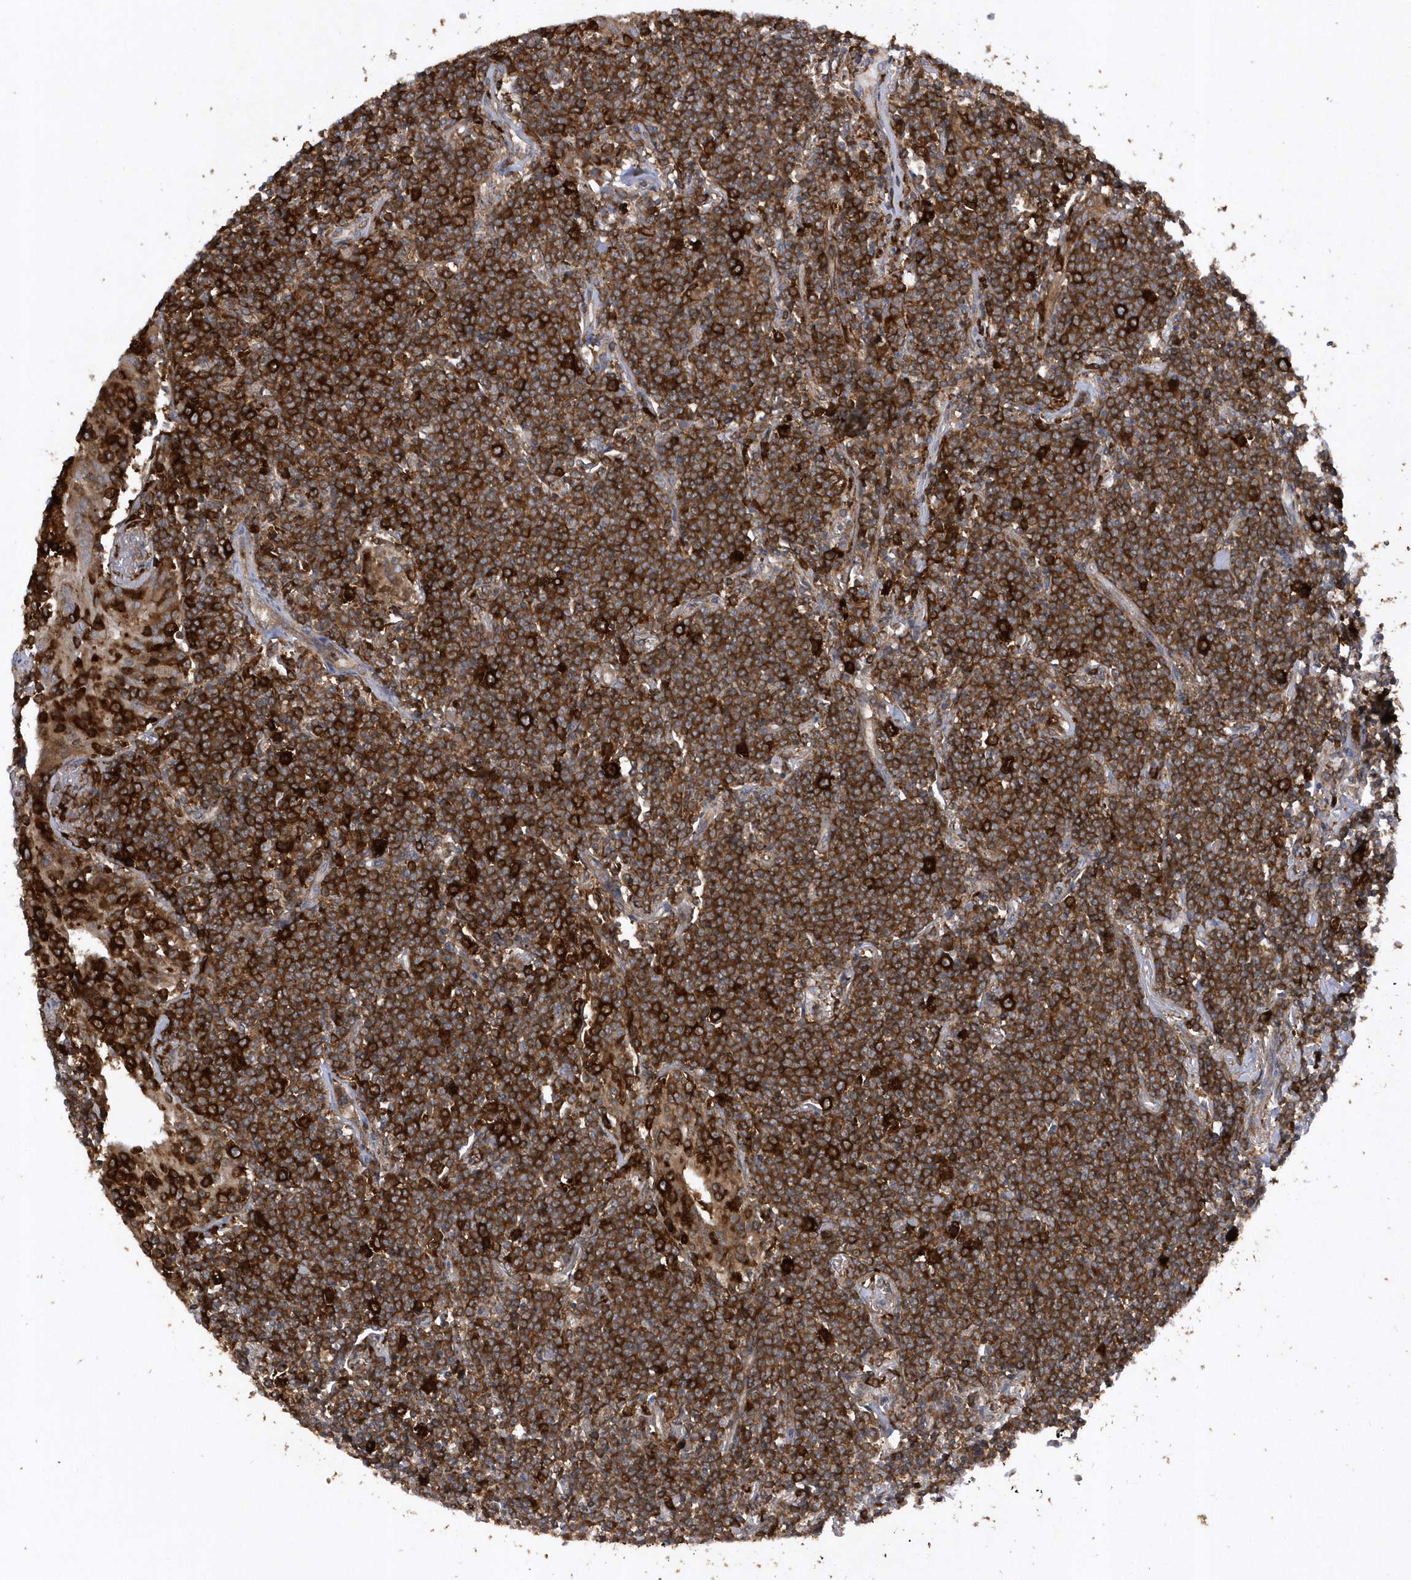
{"staining": {"intensity": "strong", "quantity": ">75%", "location": "cytoplasmic/membranous"}, "tissue": "lymphoma", "cell_type": "Tumor cells", "image_type": "cancer", "snomed": [{"axis": "morphology", "description": "Malignant lymphoma, non-Hodgkin's type, Low grade"}, {"axis": "topography", "description": "Lung"}], "caption": "The immunohistochemical stain shows strong cytoplasmic/membranous positivity in tumor cells of malignant lymphoma, non-Hodgkin's type (low-grade) tissue.", "gene": "PAICS", "patient": {"sex": "female", "age": 71}}